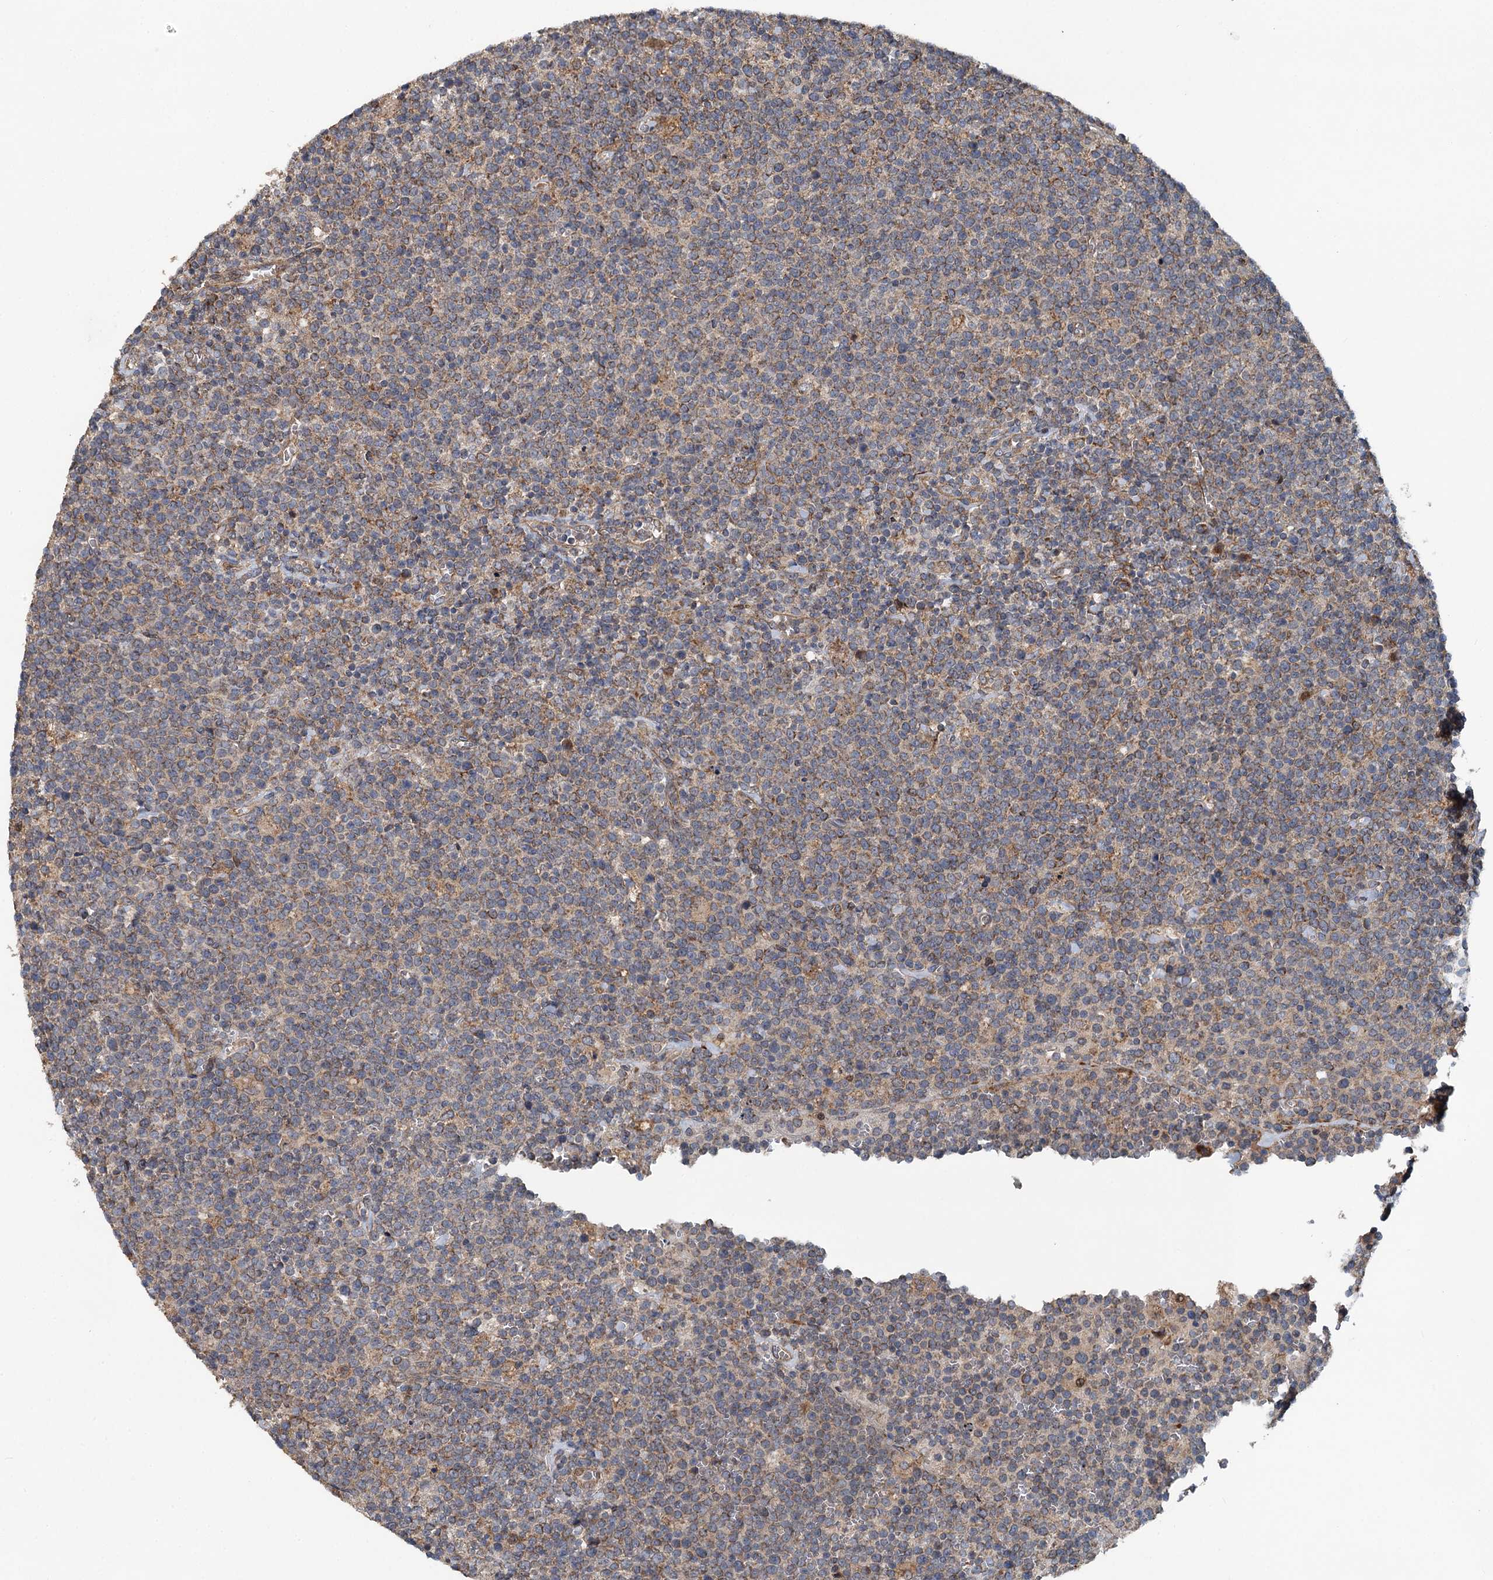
{"staining": {"intensity": "weak", "quantity": "25%-75%", "location": "cytoplasmic/membranous"}, "tissue": "lymphoma", "cell_type": "Tumor cells", "image_type": "cancer", "snomed": [{"axis": "morphology", "description": "Malignant lymphoma, non-Hodgkin's type, High grade"}, {"axis": "topography", "description": "Lymph node"}], "caption": "The immunohistochemical stain labels weak cytoplasmic/membranous staining in tumor cells of high-grade malignant lymphoma, non-Hodgkin's type tissue. (Stains: DAB (3,3'-diaminobenzidine) in brown, nuclei in blue, Microscopy: brightfield microscopy at high magnification).", "gene": "LRRK2", "patient": {"sex": "male", "age": 61}}